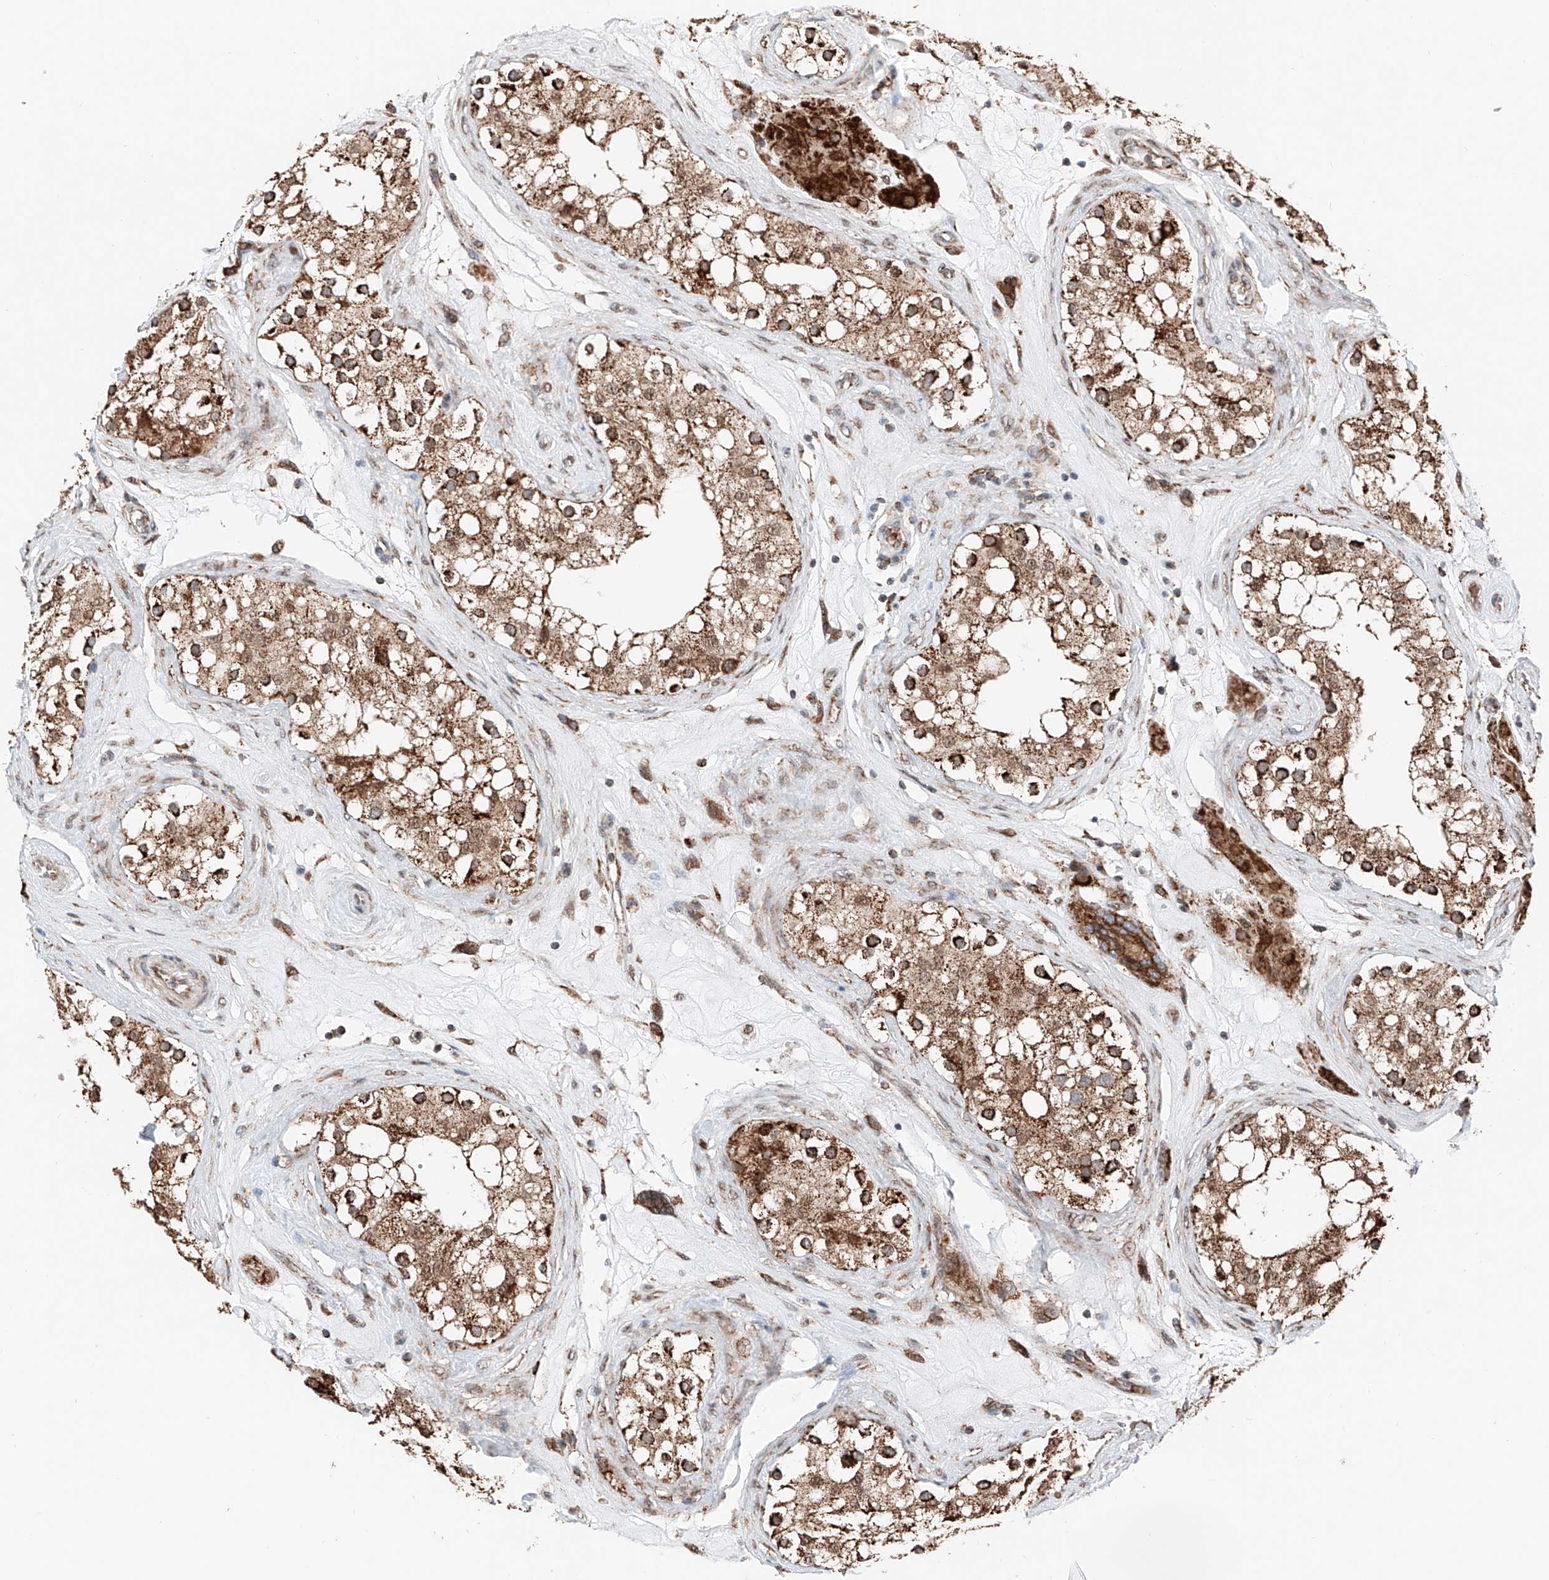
{"staining": {"intensity": "moderate", "quantity": ">75%", "location": "cytoplasmic/membranous"}, "tissue": "testis", "cell_type": "Cells in seminiferous ducts", "image_type": "normal", "snomed": [{"axis": "morphology", "description": "Normal tissue, NOS"}, {"axis": "topography", "description": "Testis"}], "caption": "DAB (3,3'-diaminobenzidine) immunohistochemical staining of unremarkable human testis exhibits moderate cytoplasmic/membranous protein staining in approximately >75% of cells in seminiferous ducts.", "gene": "ZSCAN29", "patient": {"sex": "male", "age": 84}}